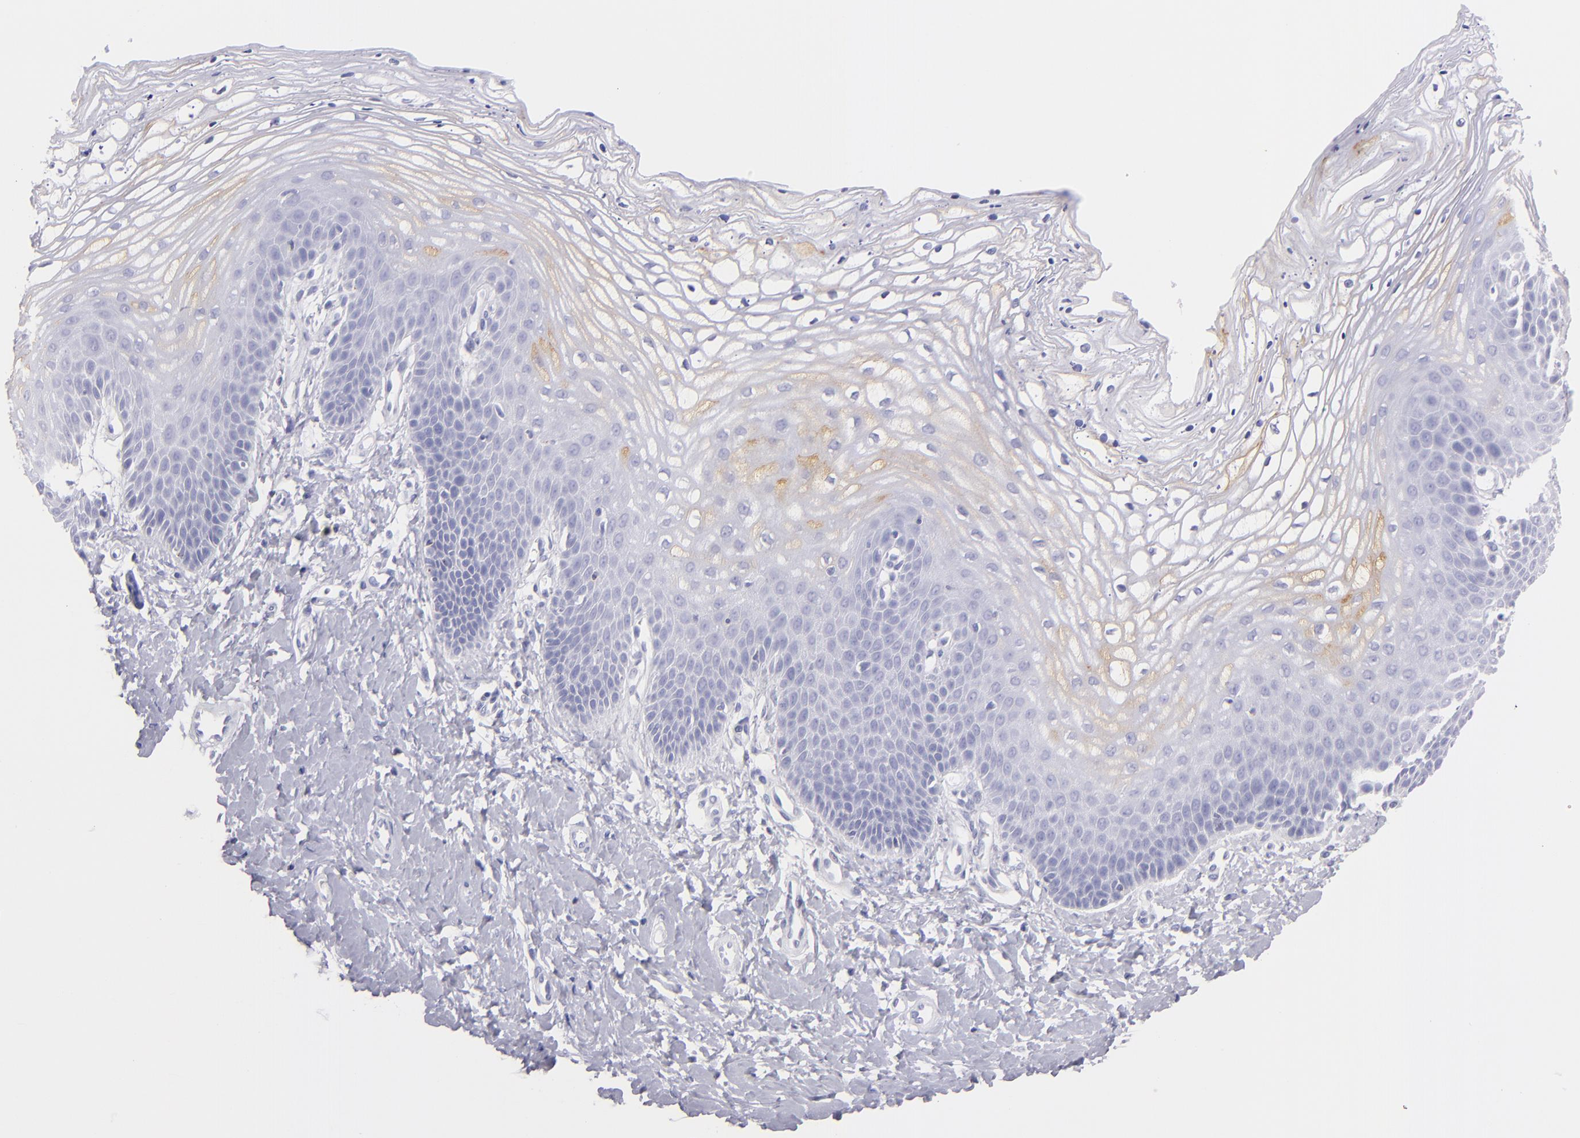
{"staining": {"intensity": "moderate", "quantity": "<25%", "location": "cytoplasmic/membranous"}, "tissue": "vagina", "cell_type": "Squamous epithelial cells", "image_type": "normal", "snomed": [{"axis": "morphology", "description": "Normal tissue, NOS"}, {"axis": "topography", "description": "Vagina"}], "caption": "High-magnification brightfield microscopy of unremarkable vagina stained with DAB (brown) and counterstained with hematoxylin (blue). squamous epithelial cells exhibit moderate cytoplasmic/membranous expression is present in about<25% of cells.", "gene": "PRF1", "patient": {"sex": "female", "age": 68}}